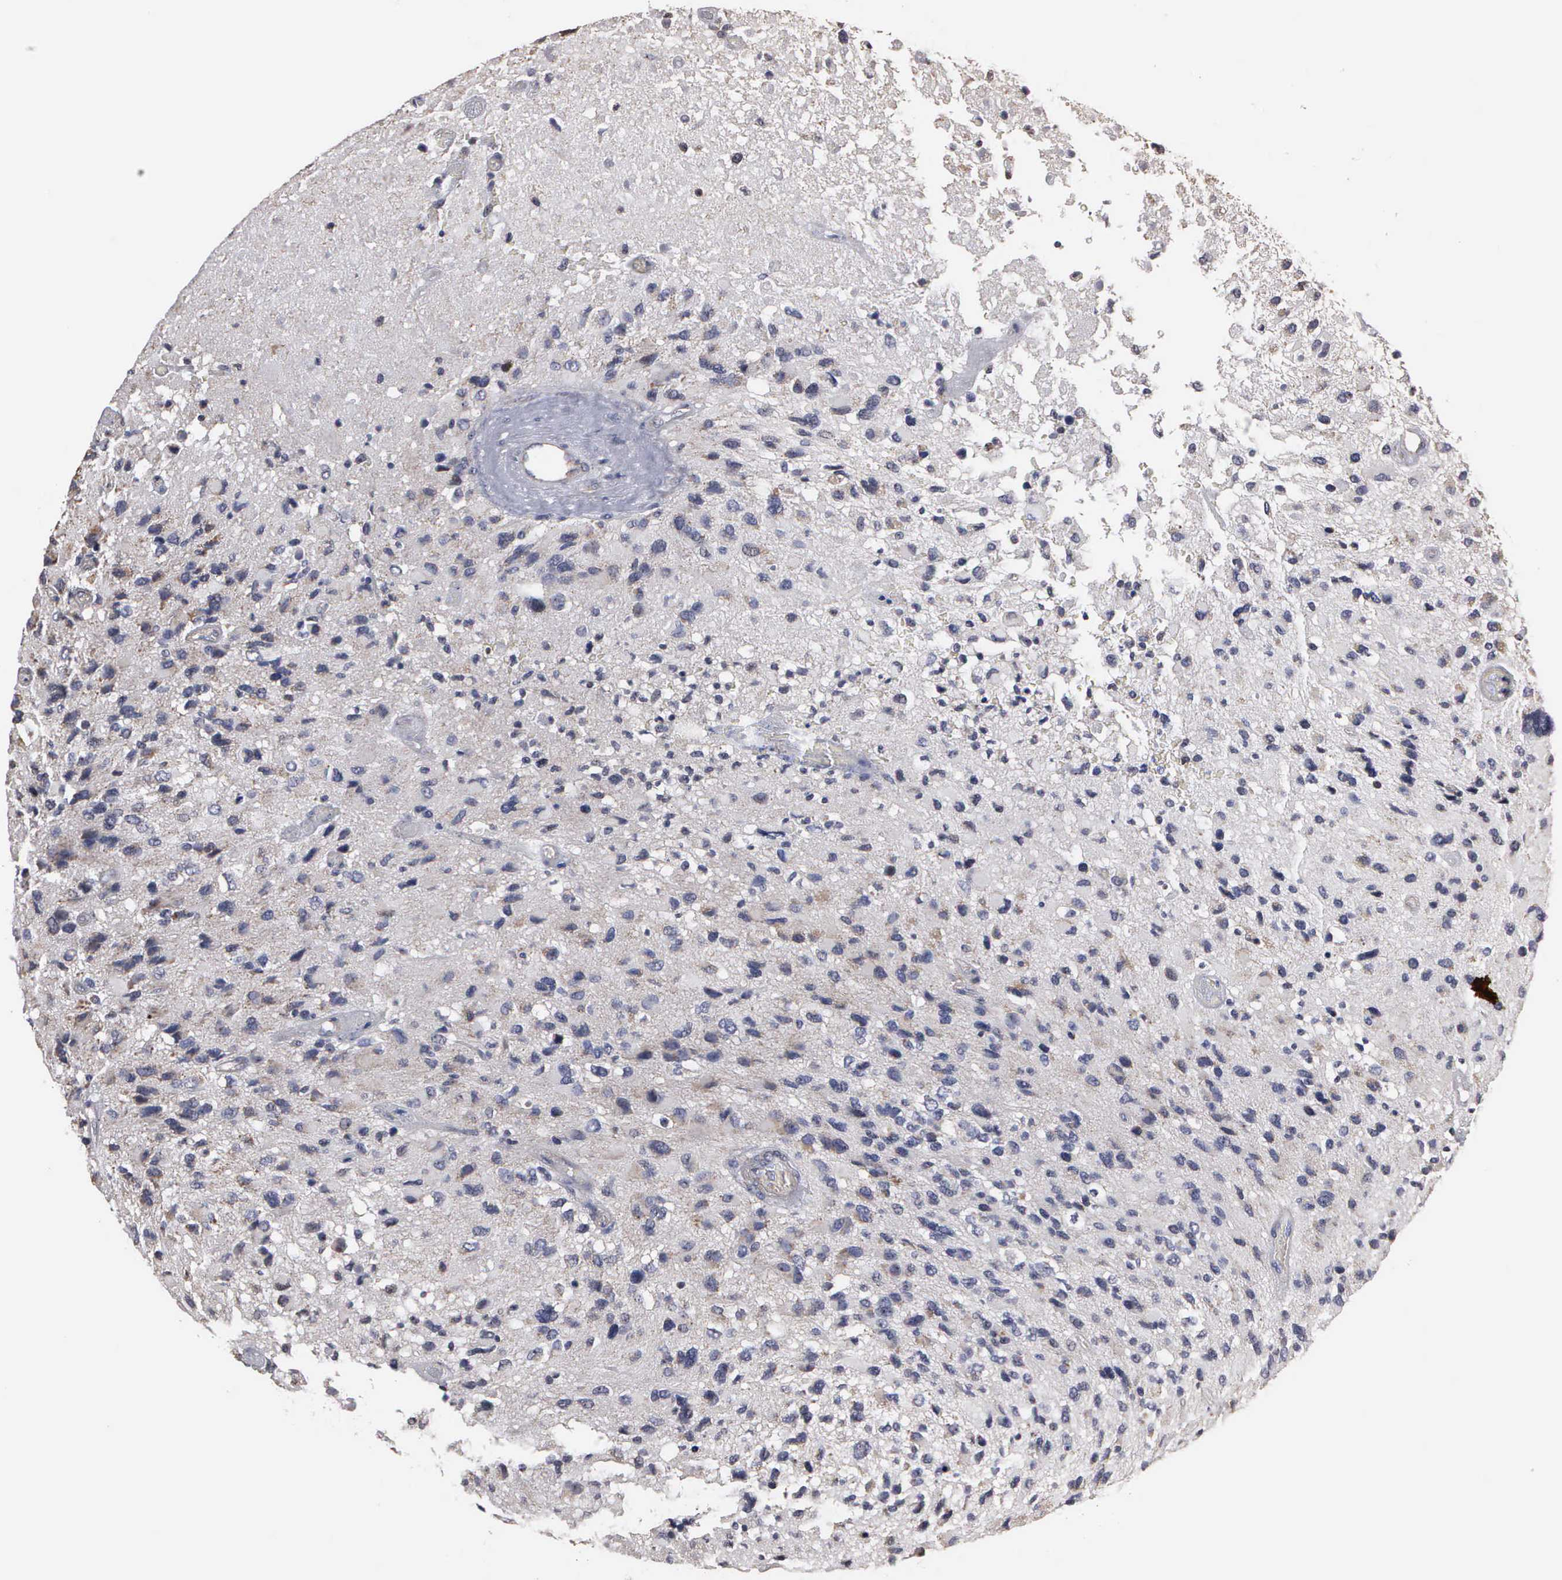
{"staining": {"intensity": "weak", "quantity": "<25%", "location": "cytoplasmic/membranous,nuclear"}, "tissue": "glioma", "cell_type": "Tumor cells", "image_type": "cancer", "snomed": [{"axis": "morphology", "description": "Glioma, malignant, High grade"}, {"axis": "topography", "description": "Brain"}], "caption": "Immunohistochemistry (IHC) image of human malignant glioma (high-grade) stained for a protein (brown), which shows no staining in tumor cells. (DAB (3,3'-diaminobenzidine) IHC visualized using brightfield microscopy, high magnification).", "gene": "NGDN", "patient": {"sex": "male", "age": 69}}